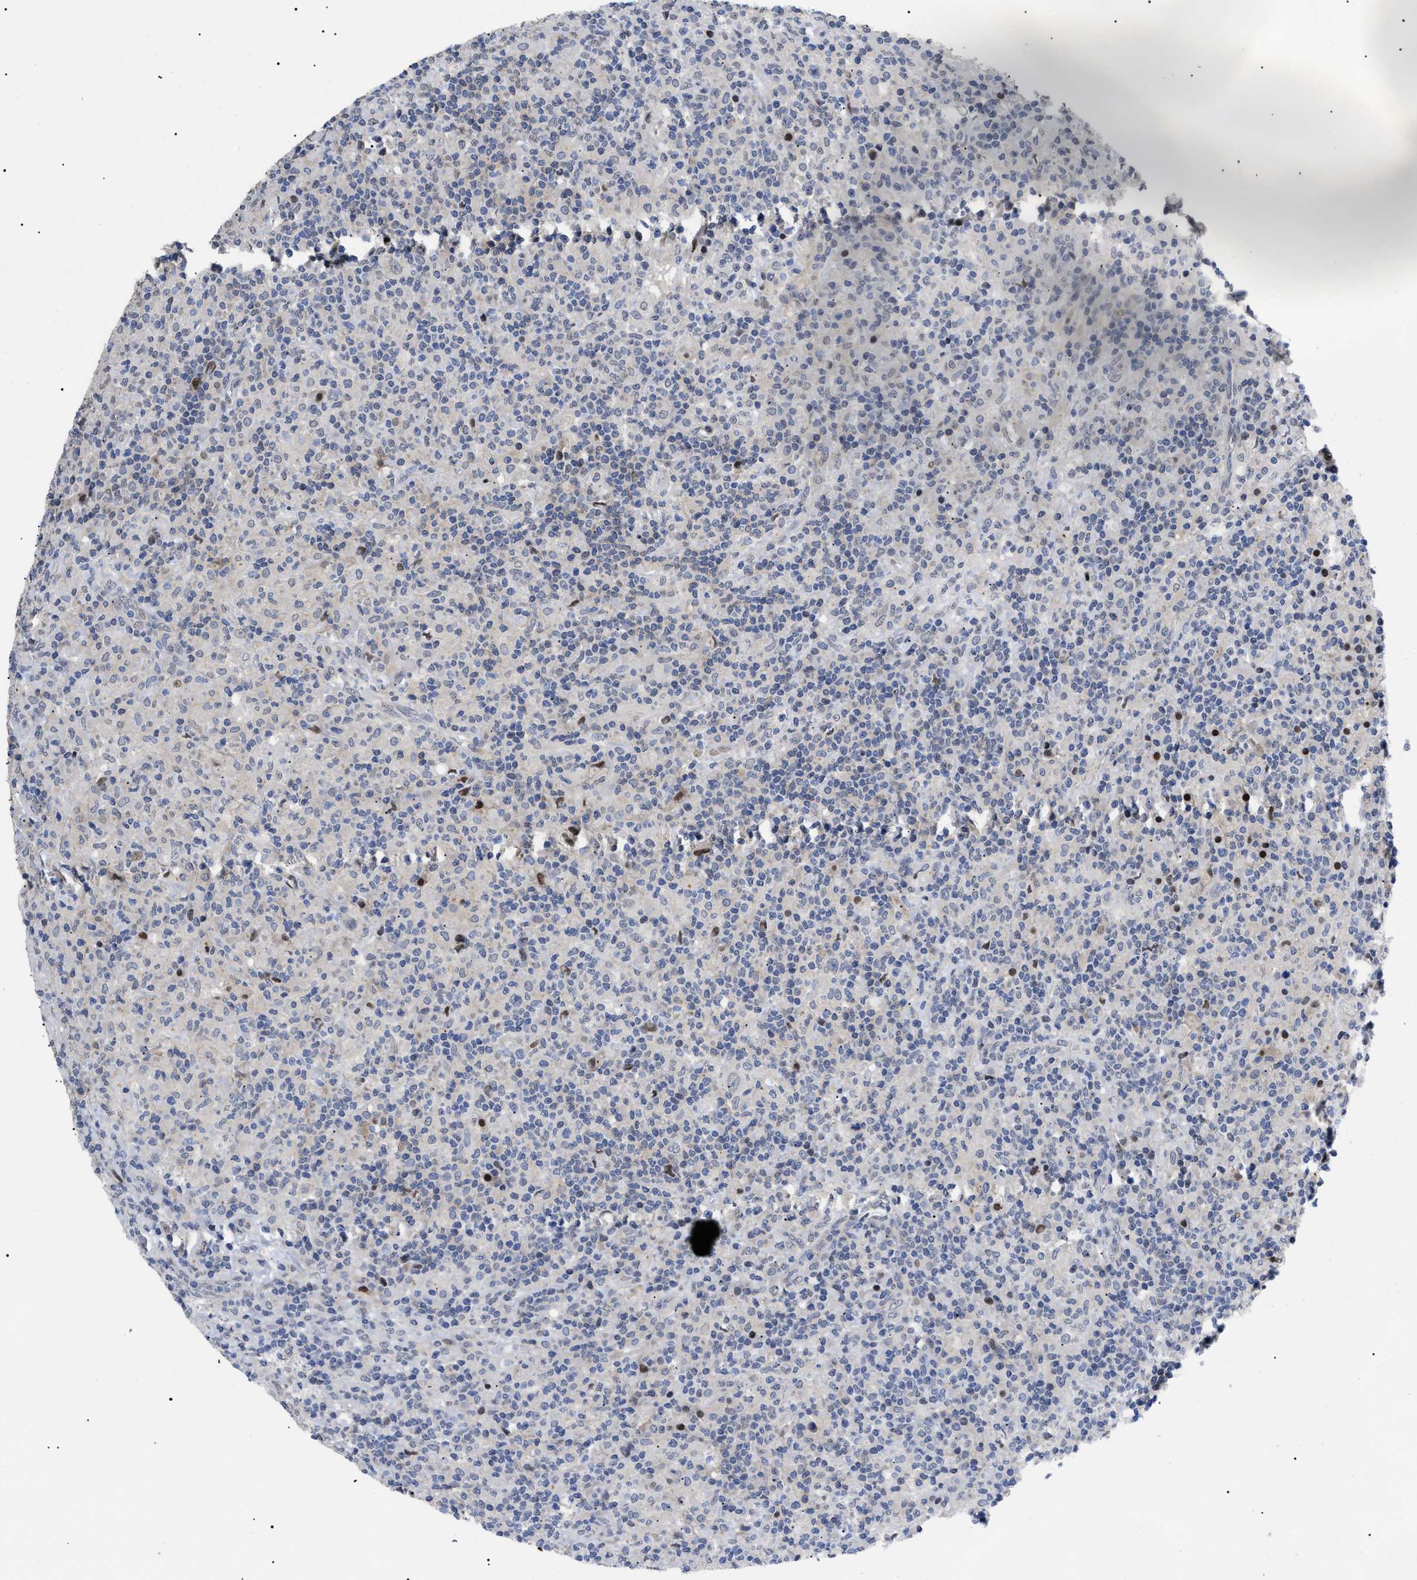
{"staining": {"intensity": "negative", "quantity": "none", "location": "none"}, "tissue": "lymphoma", "cell_type": "Tumor cells", "image_type": "cancer", "snomed": [{"axis": "morphology", "description": "Hodgkin's disease, NOS"}, {"axis": "topography", "description": "Lymph node"}], "caption": "IHC of human lymphoma demonstrates no positivity in tumor cells. The staining was performed using DAB to visualize the protein expression in brown, while the nuclei were stained in blue with hematoxylin (Magnification: 20x).", "gene": "SFXN5", "patient": {"sex": "male", "age": 70}}